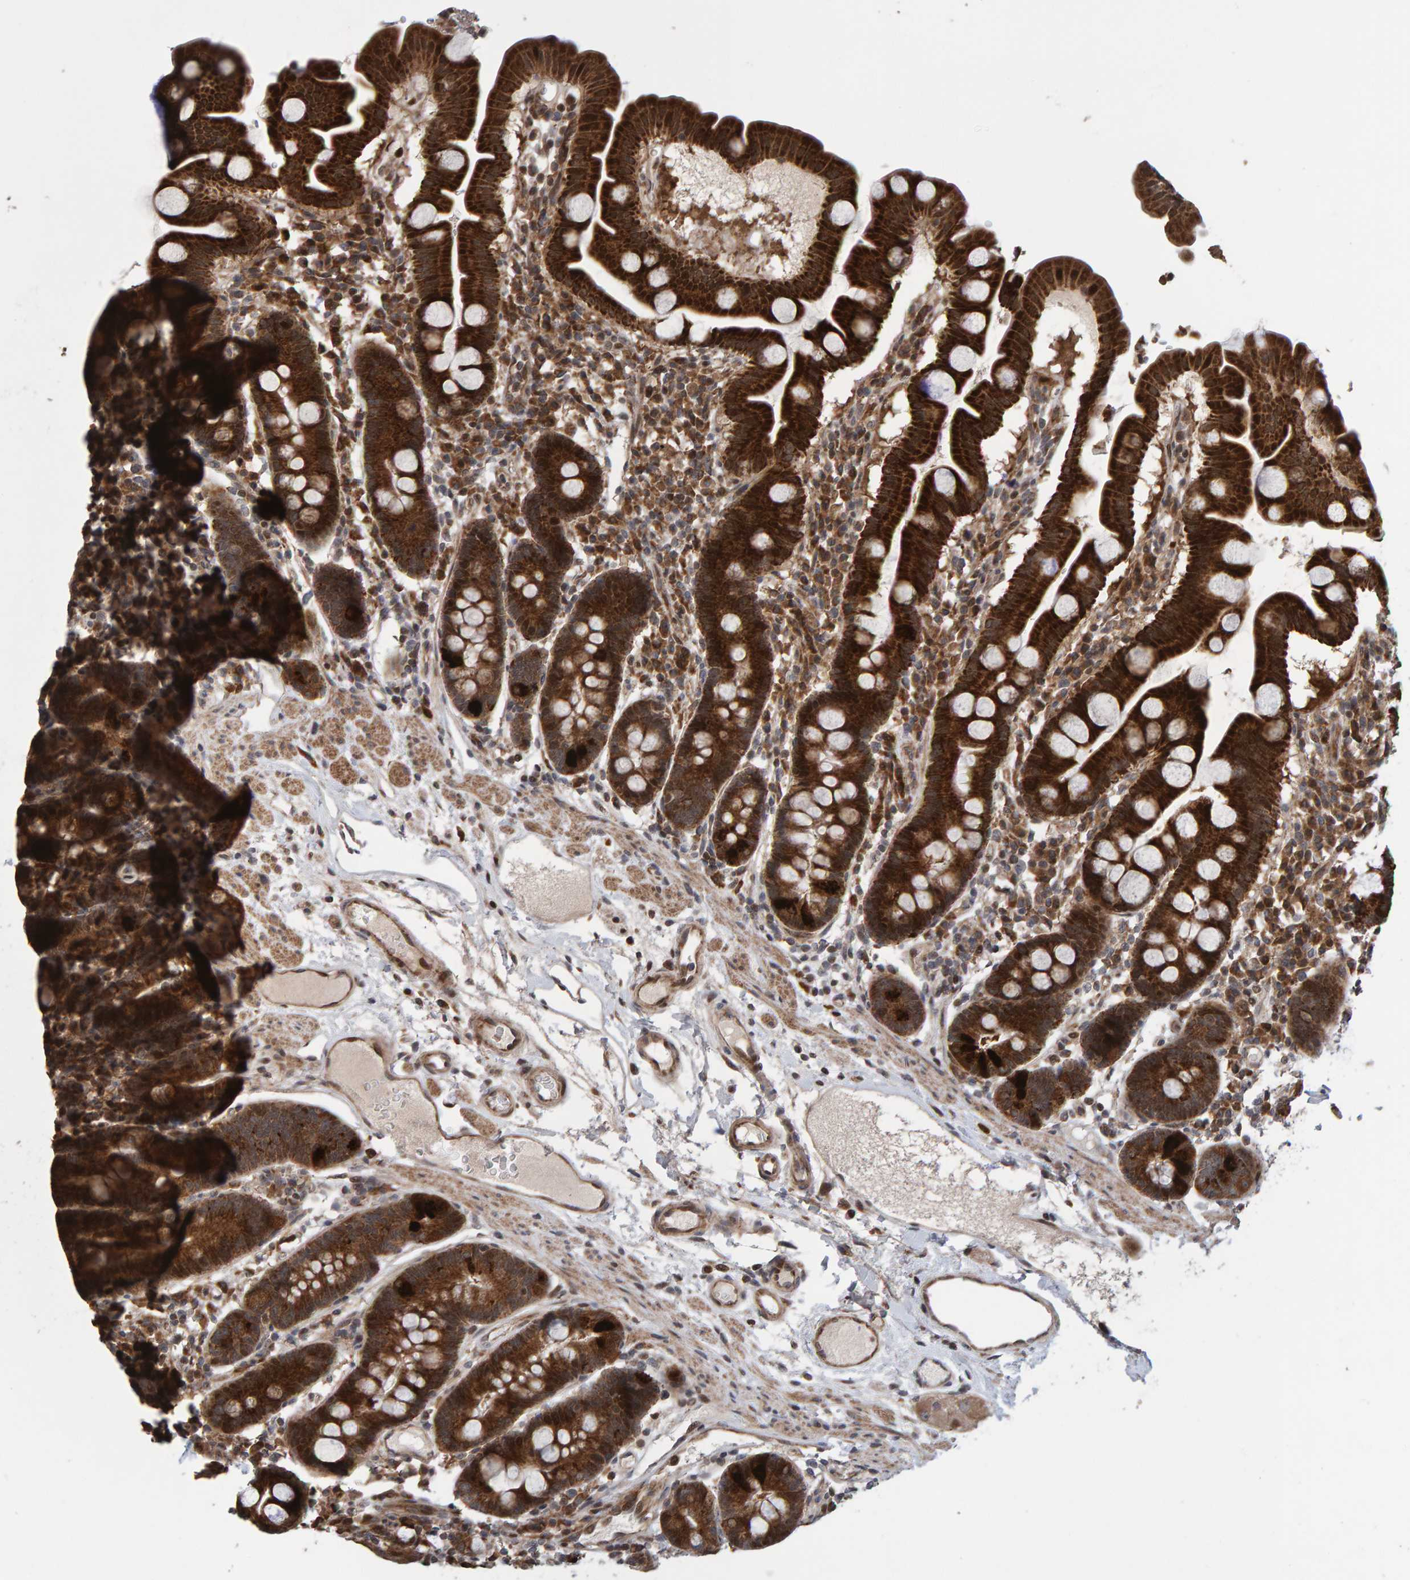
{"staining": {"intensity": "strong", "quantity": ">75%", "location": "cytoplasmic/membranous"}, "tissue": "duodenum", "cell_type": "Glandular cells", "image_type": "normal", "snomed": [{"axis": "morphology", "description": "Normal tissue, NOS"}, {"axis": "topography", "description": "Duodenum"}], "caption": "Duodenum stained for a protein (brown) demonstrates strong cytoplasmic/membranous positive expression in approximately >75% of glandular cells.", "gene": "PECR", "patient": {"sex": "male", "age": 50}}